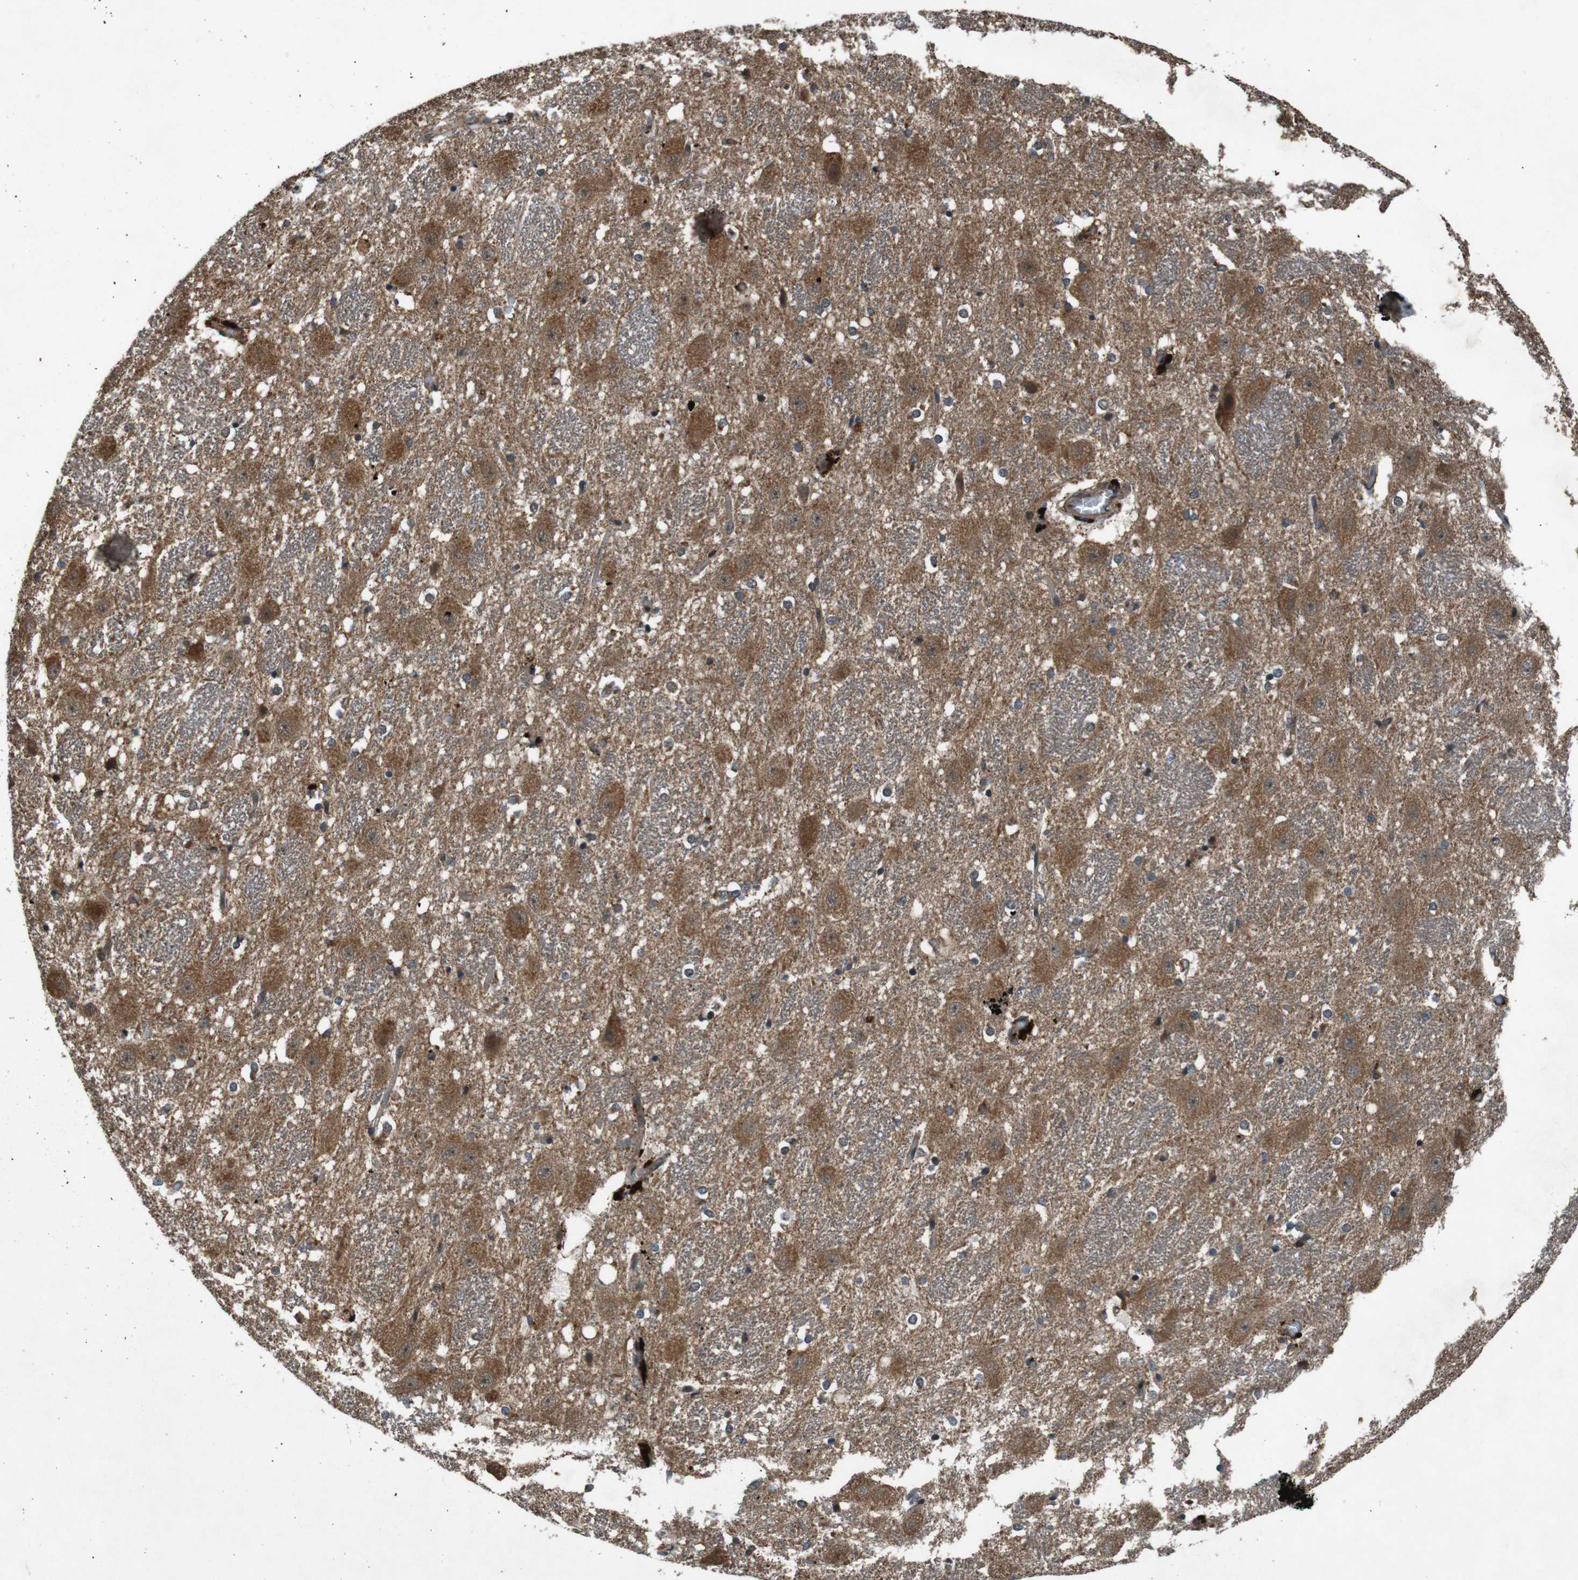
{"staining": {"intensity": "moderate", "quantity": "<25%", "location": "cytoplasmic/membranous"}, "tissue": "hippocampus", "cell_type": "Glial cells", "image_type": "normal", "snomed": [{"axis": "morphology", "description": "Normal tissue, NOS"}, {"axis": "topography", "description": "Hippocampus"}], "caption": "Approximately <25% of glial cells in normal hippocampus exhibit moderate cytoplasmic/membranous protein expression as visualized by brown immunohistochemical staining.", "gene": "SOCS1", "patient": {"sex": "female", "age": 19}}